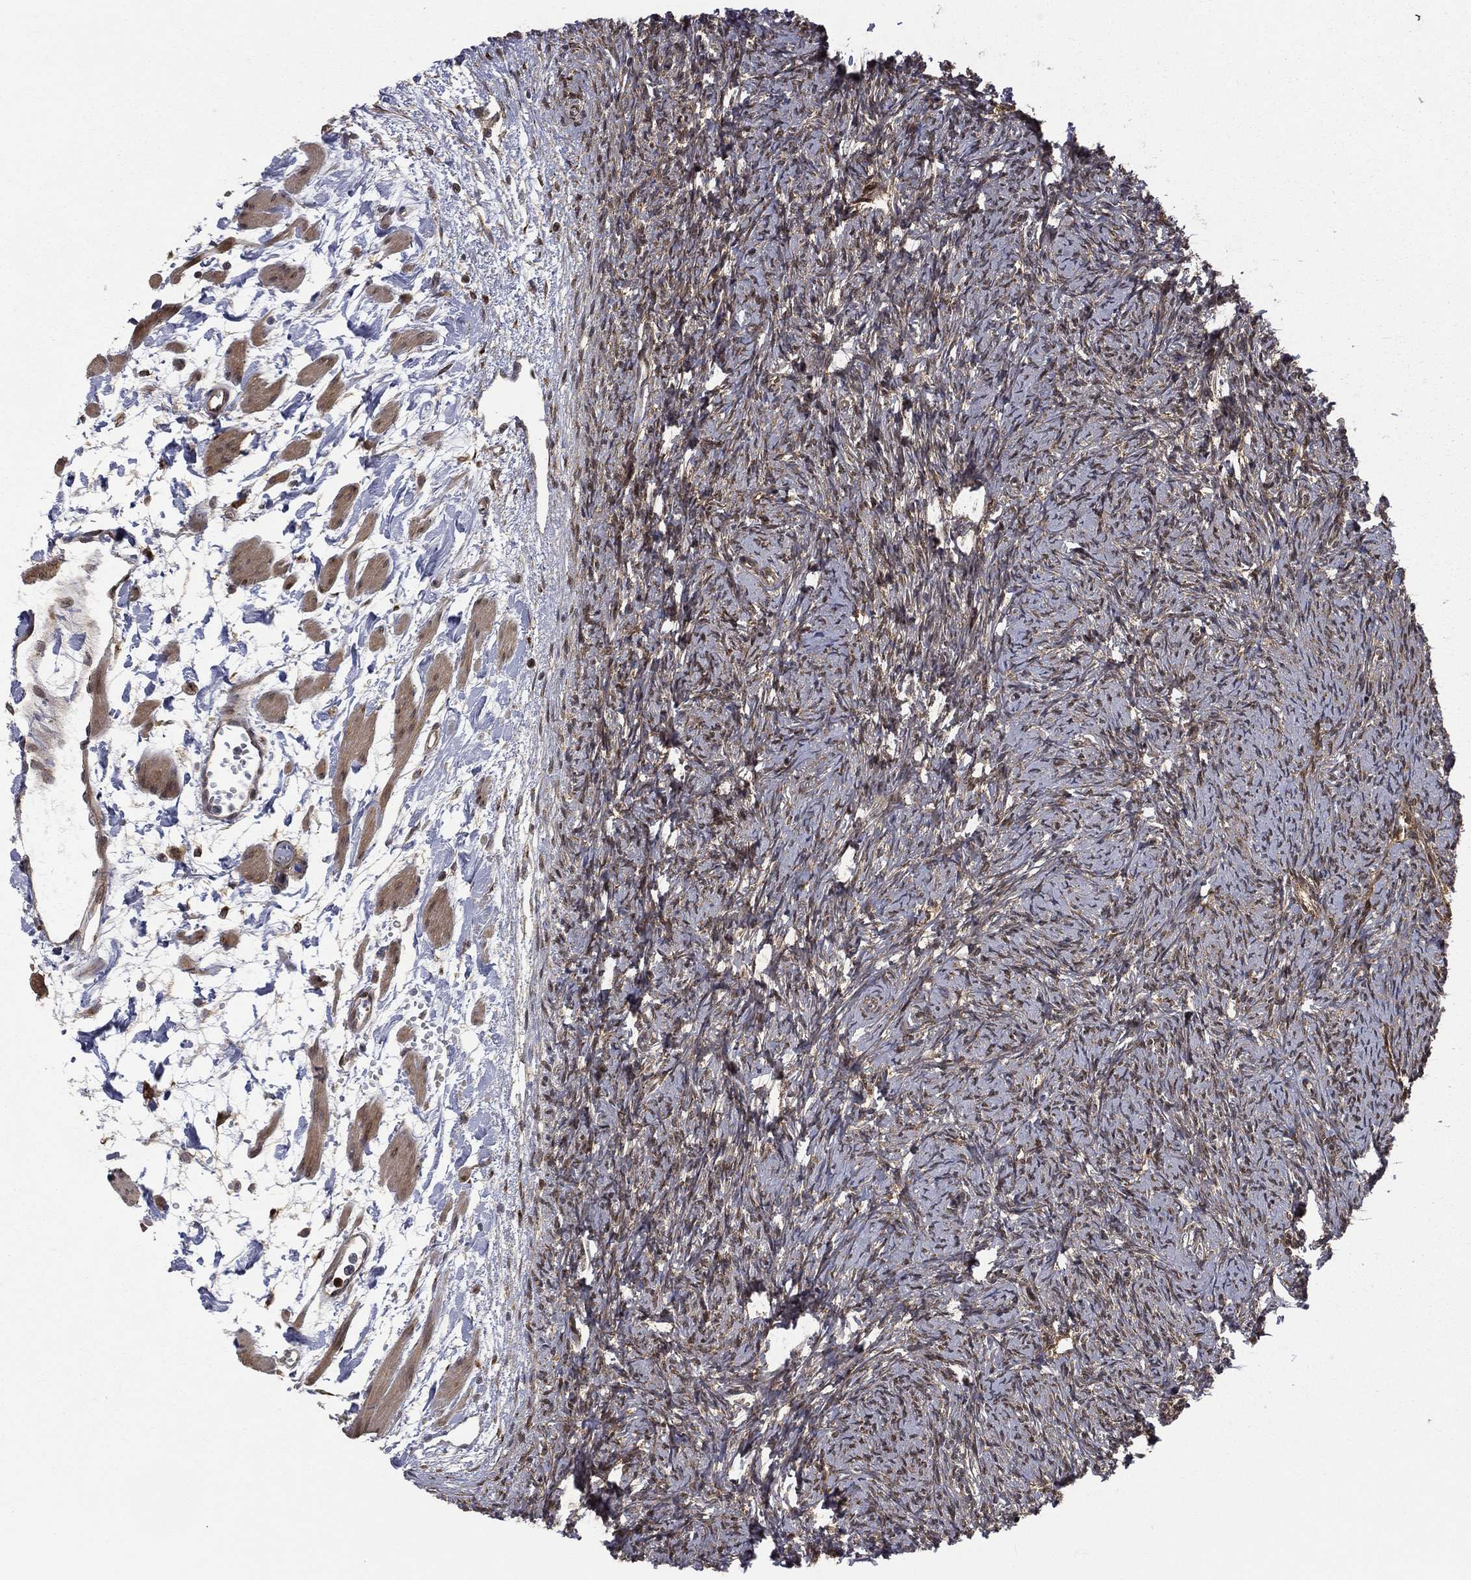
{"staining": {"intensity": "strong", "quantity": ">75%", "location": "cytoplasmic/membranous"}, "tissue": "ovary", "cell_type": "Follicle cells", "image_type": "normal", "snomed": [{"axis": "morphology", "description": "Normal tissue, NOS"}, {"axis": "topography", "description": "Fallopian tube"}, {"axis": "topography", "description": "Ovary"}], "caption": "Protein expression analysis of unremarkable human ovary reveals strong cytoplasmic/membranous positivity in about >75% of follicle cells. (DAB IHC with brightfield microscopy, high magnification).", "gene": "ARL3", "patient": {"sex": "female", "age": 33}}